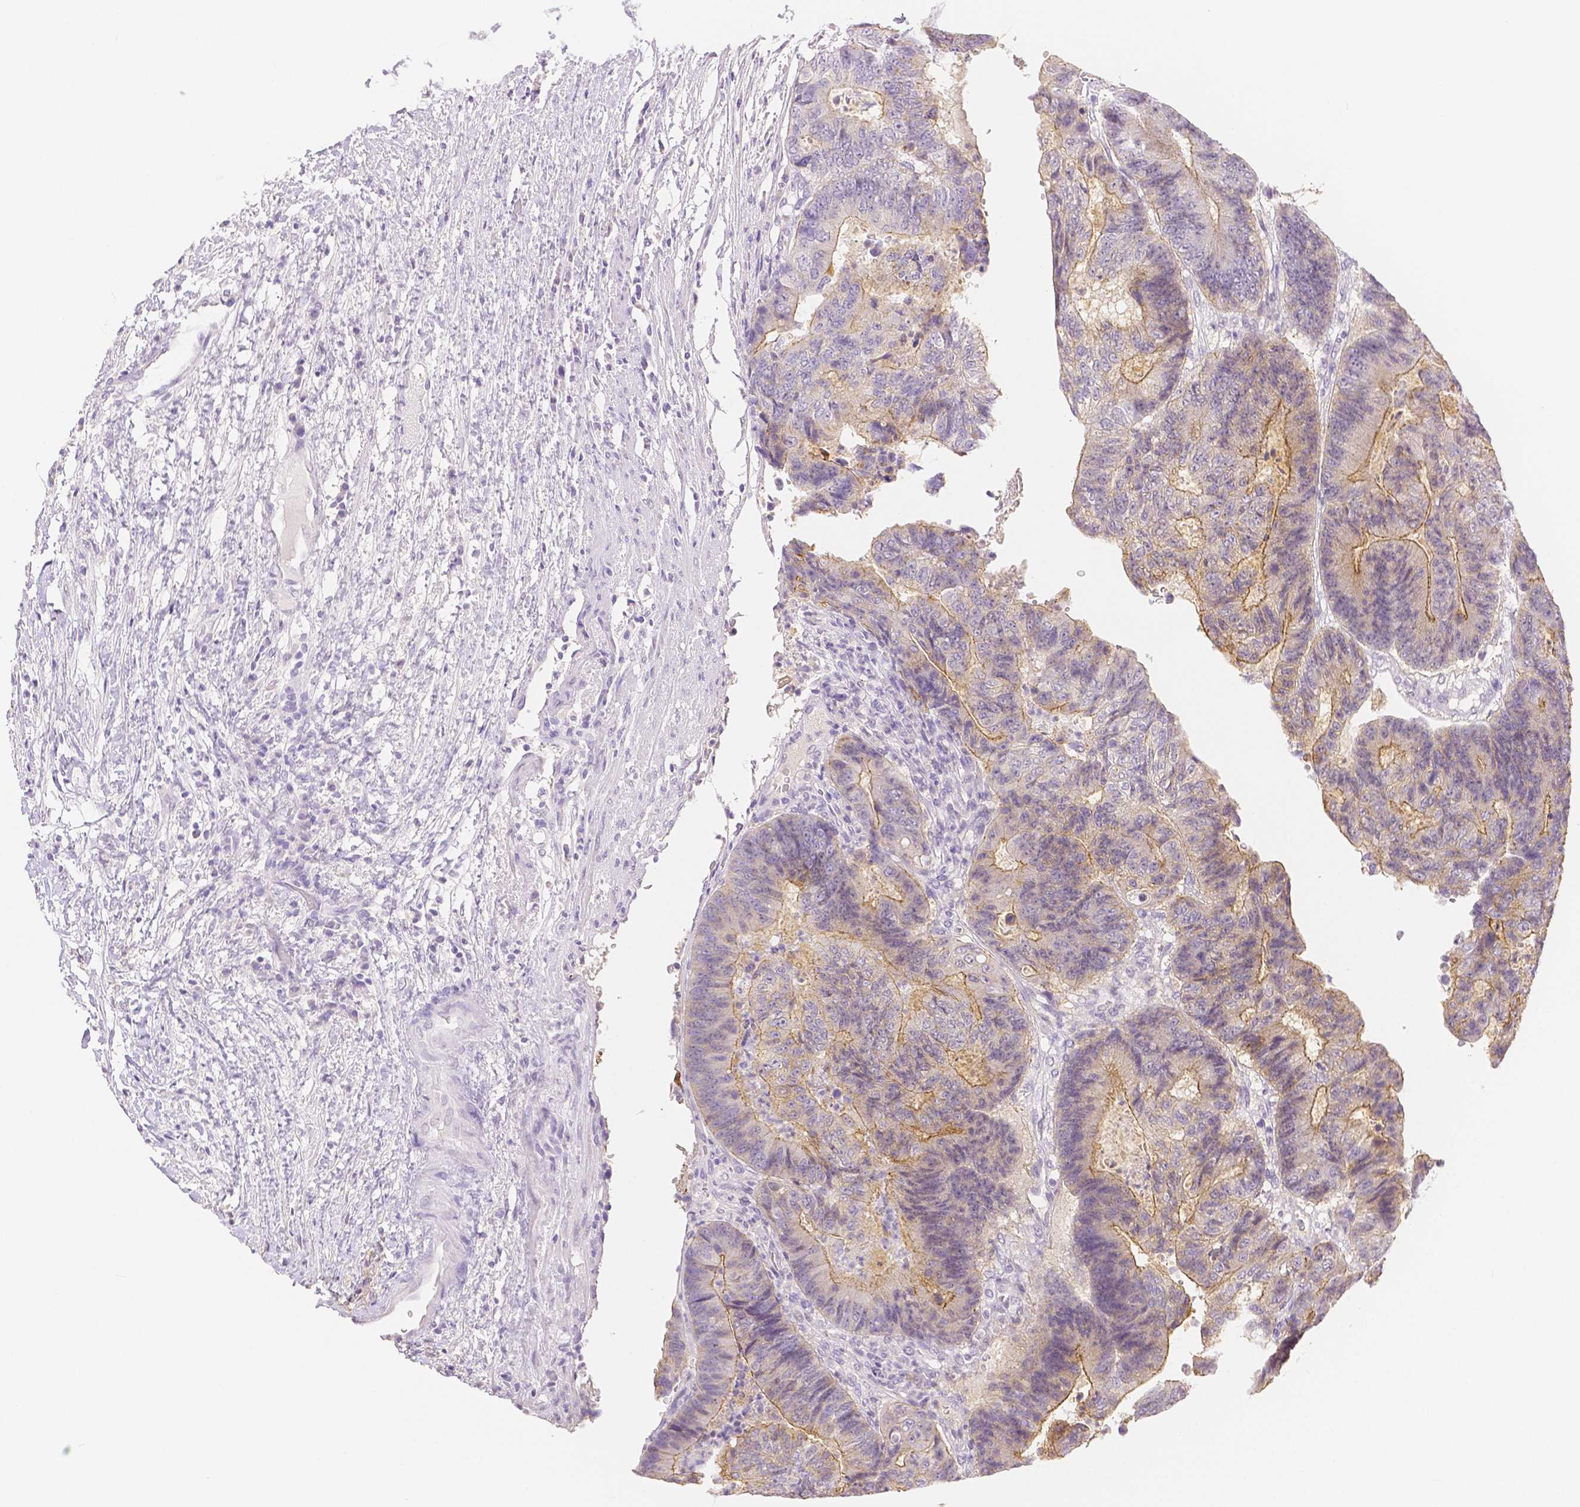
{"staining": {"intensity": "moderate", "quantity": ">75%", "location": "cytoplasmic/membranous"}, "tissue": "colorectal cancer", "cell_type": "Tumor cells", "image_type": "cancer", "snomed": [{"axis": "morphology", "description": "Adenocarcinoma, NOS"}, {"axis": "topography", "description": "Colon"}], "caption": "Immunohistochemical staining of human colorectal adenocarcinoma shows medium levels of moderate cytoplasmic/membranous protein positivity in about >75% of tumor cells.", "gene": "OCLN", "patient": {"sex": "female", "age": 48}}